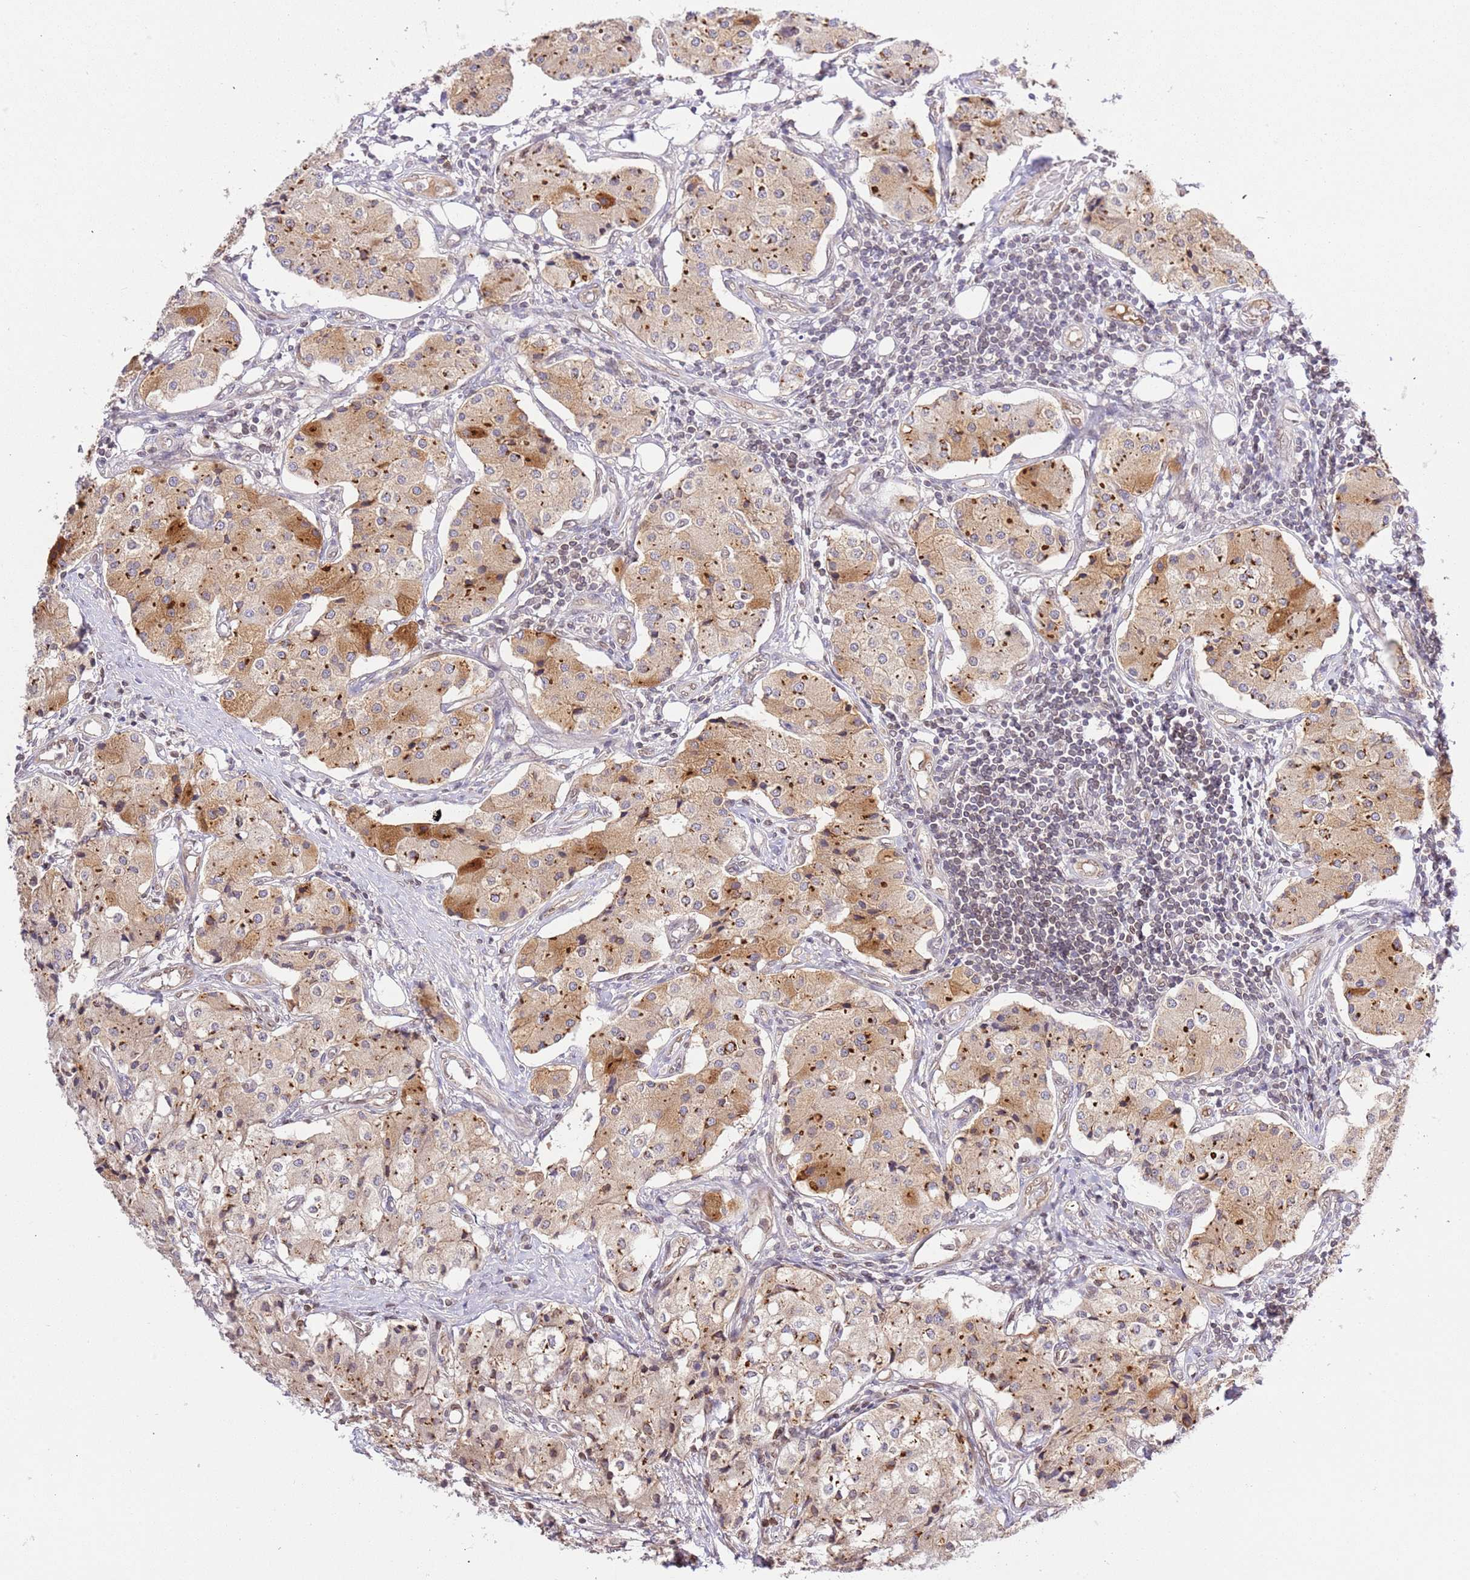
{"staining": {"intensity": "moderate", "quantity": ">75%", "location": "cytoplasmic/membranous"}, "tissue": "carcinoid", "cell_type": "Tumor cells", "image_type": "cancer", "snomed": [{"axis": "morphology", "description": "Carcinoid, malignant, NOS"}, {"axis": "topography", "description": "Colon"}], "caption": "High-power microscopy captured an IHC histopathology image of carcinoid (malignant), revealing moderate cytoplasmic/membranous positivity in approximately >75% of tumor cells.", "gene": "TRIM37", "patient": {"sex": "female", "age": 52}}